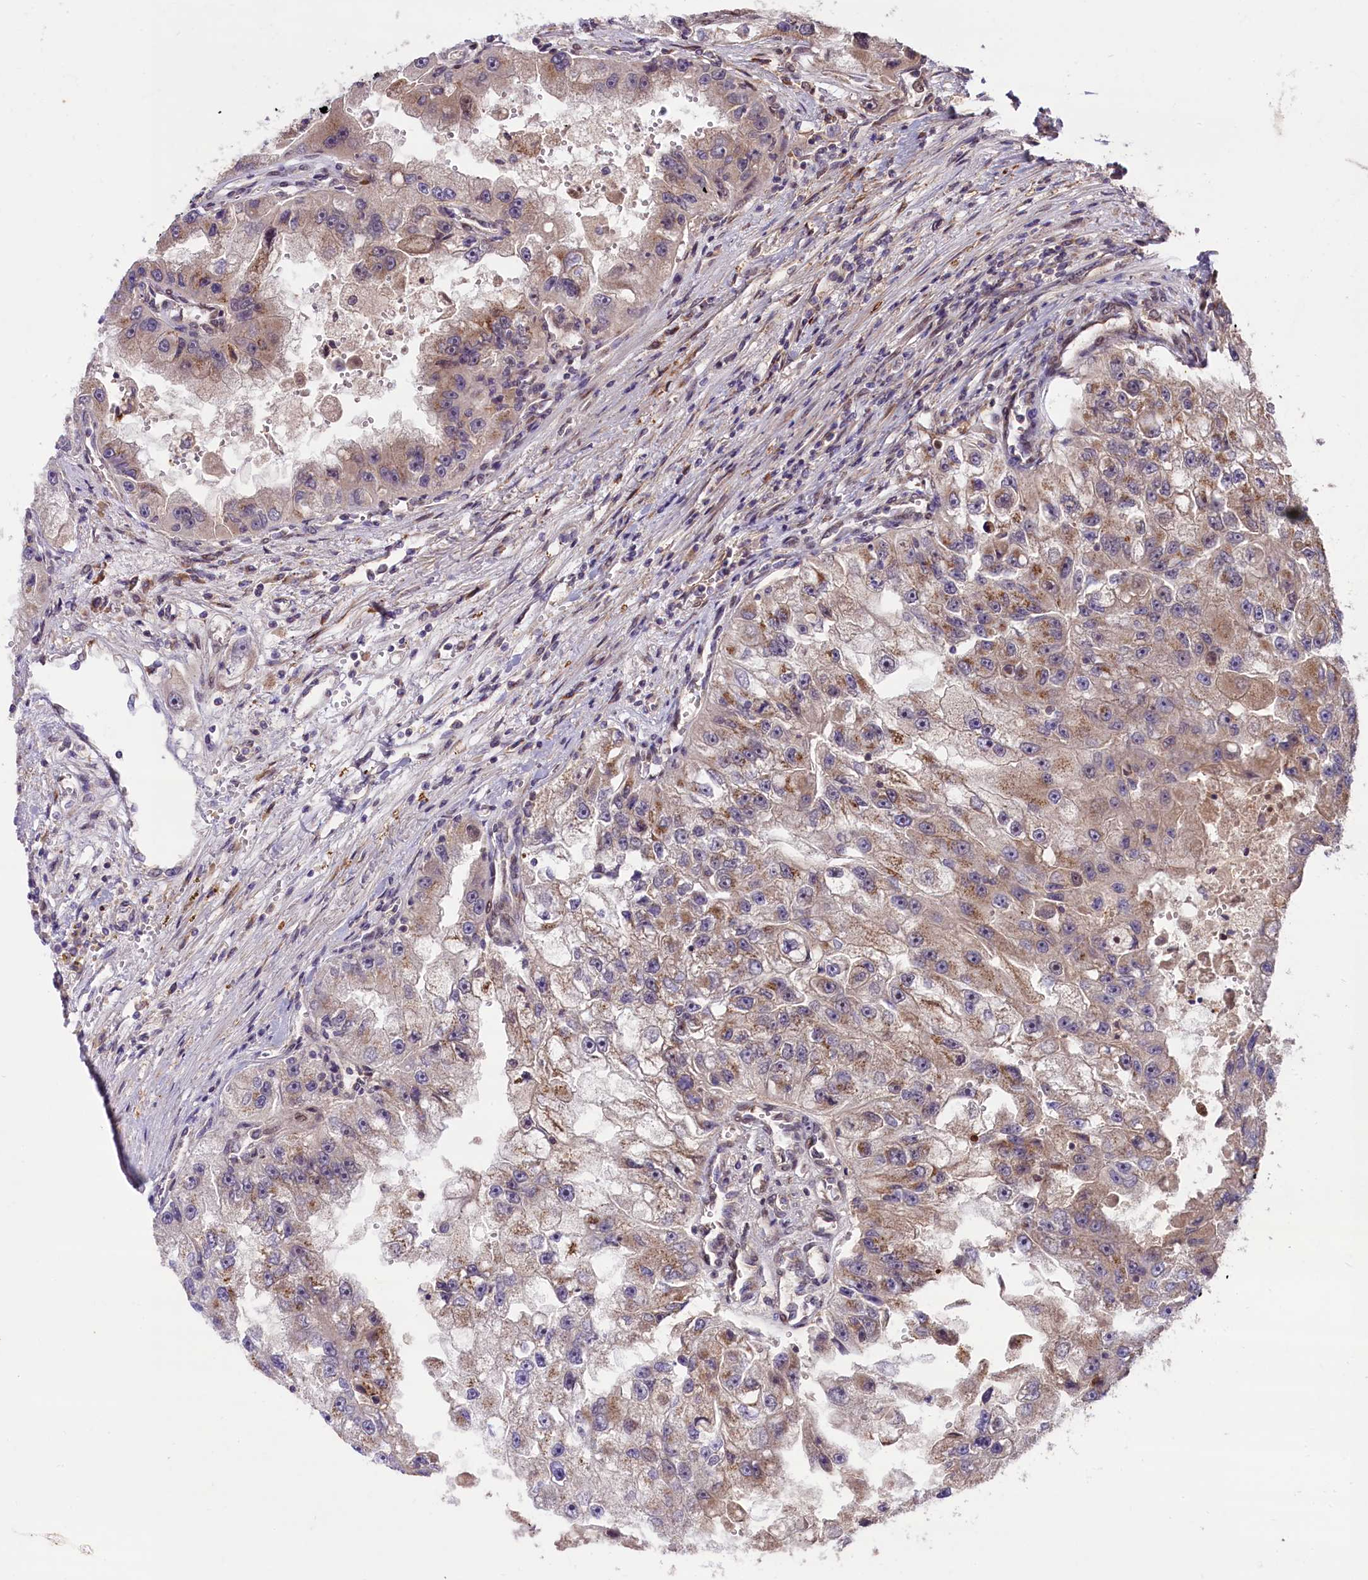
{"staining": {"intensity": "weak", "quantity": "25%-75%", "location": "cytoplasmic/membranous"}, "tissue": "renal cancer", "cell_type": "Tumor cells", "image_type": "cancer", "snomed": [{"axis": "morphology", "description": "Adenocarcinoma, NOS"}, {"axis": "topography", "description": "Kidney"}], "caption": "Protein staining shows weak cytoplasmic/membranous positivity in about 25%-75% of tumor cells in renal cancer (adenocarcinoma).", "gene": "HDAC5", "patient": {"sex": "male", "age": 63}}